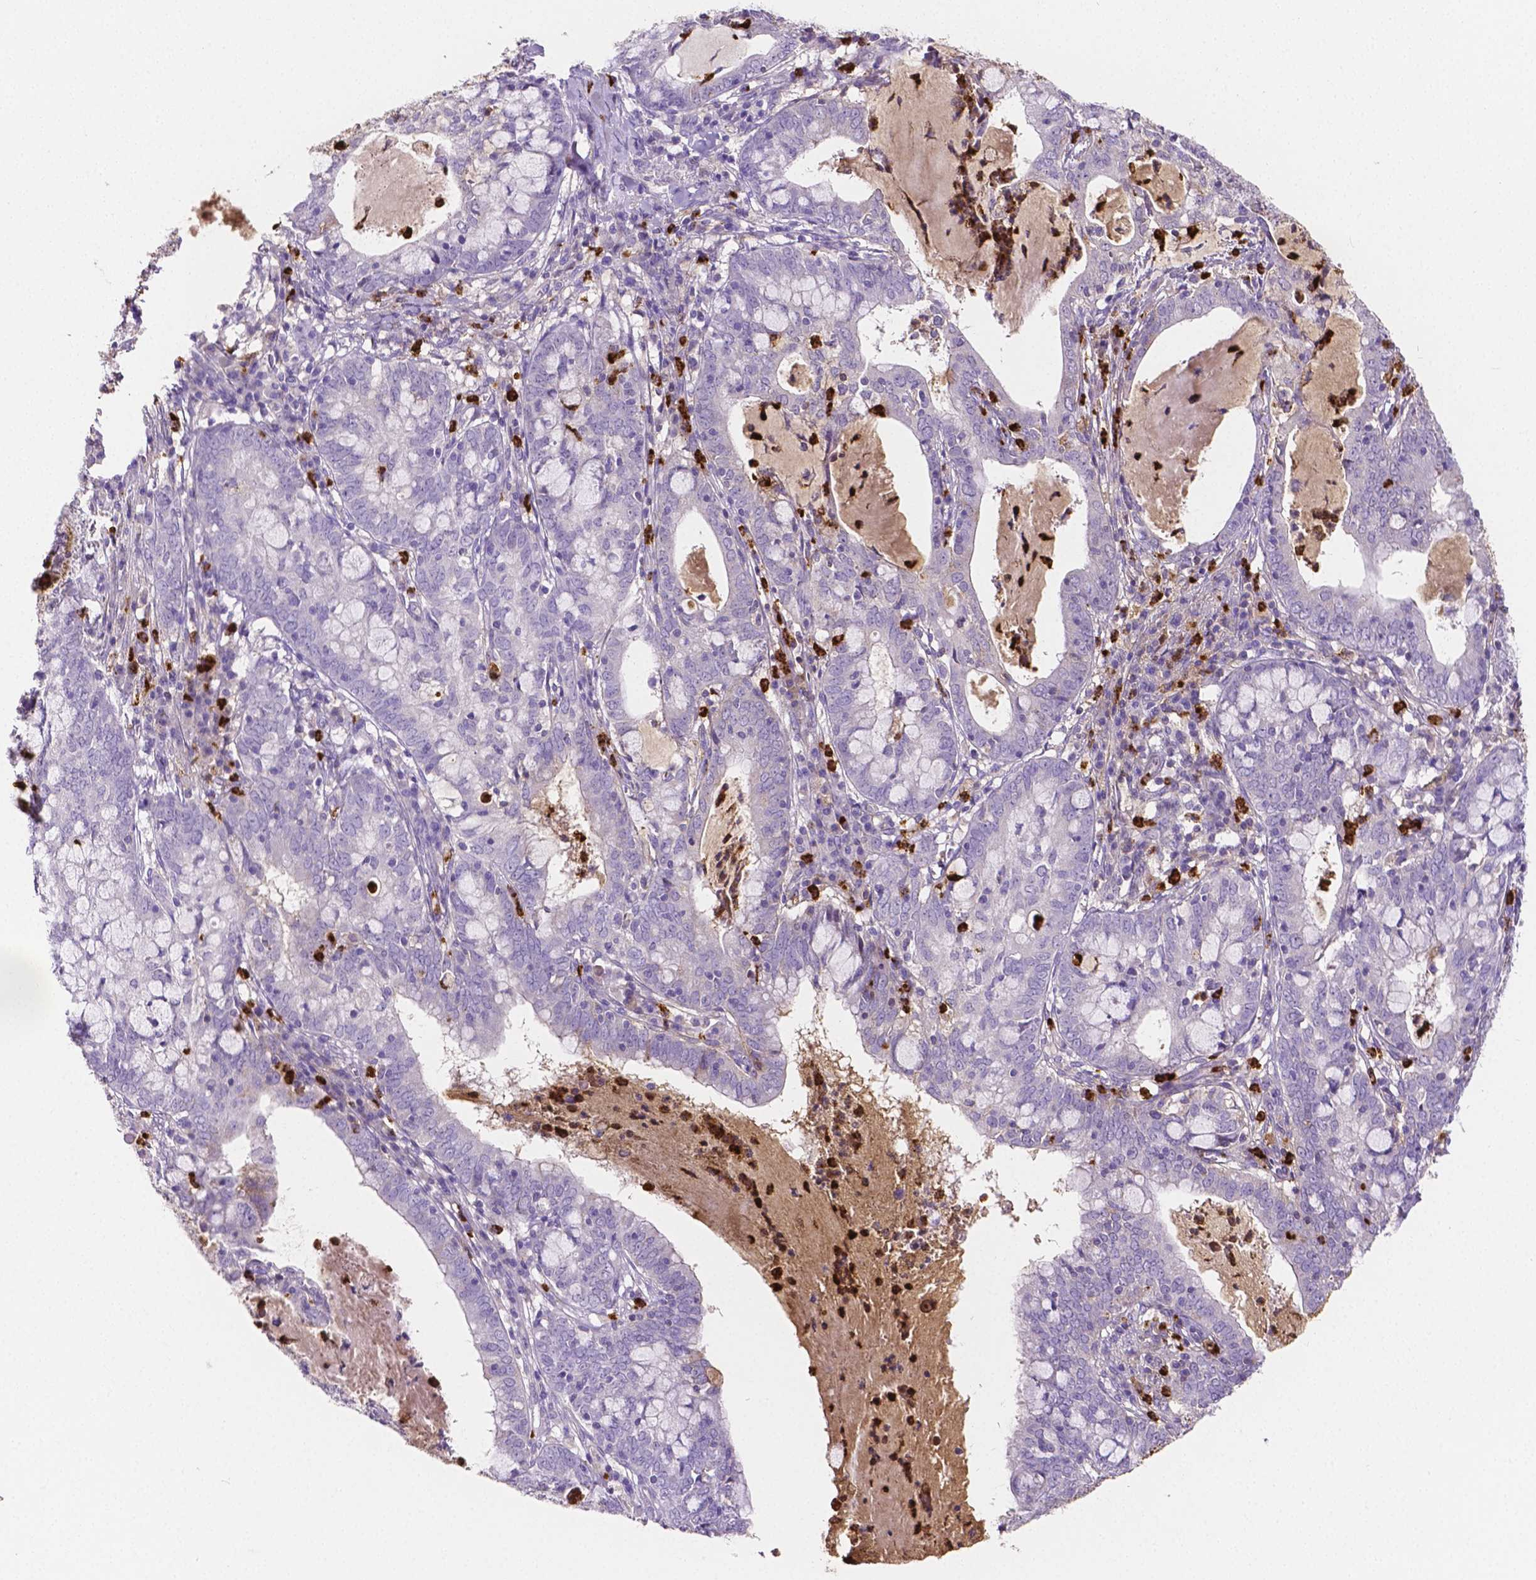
{"staining": {"intensity": "negative", "quantity": "none", "location": "none"}, "tissue": "cervical cancer", "cell_type": "Tumor cells", "image_type": "cancer", "snomed": [{"axis": "morphology", "description": "Adenocarcinoma, NOS"}, {"axis": "topography", "description": "Cervix"}], "caption": "Tumor cells are negative for protein expression in human adenocarcinoma (cervical).", "gene": "MMP9", "patient": {"sex": "female", "age": 40}}